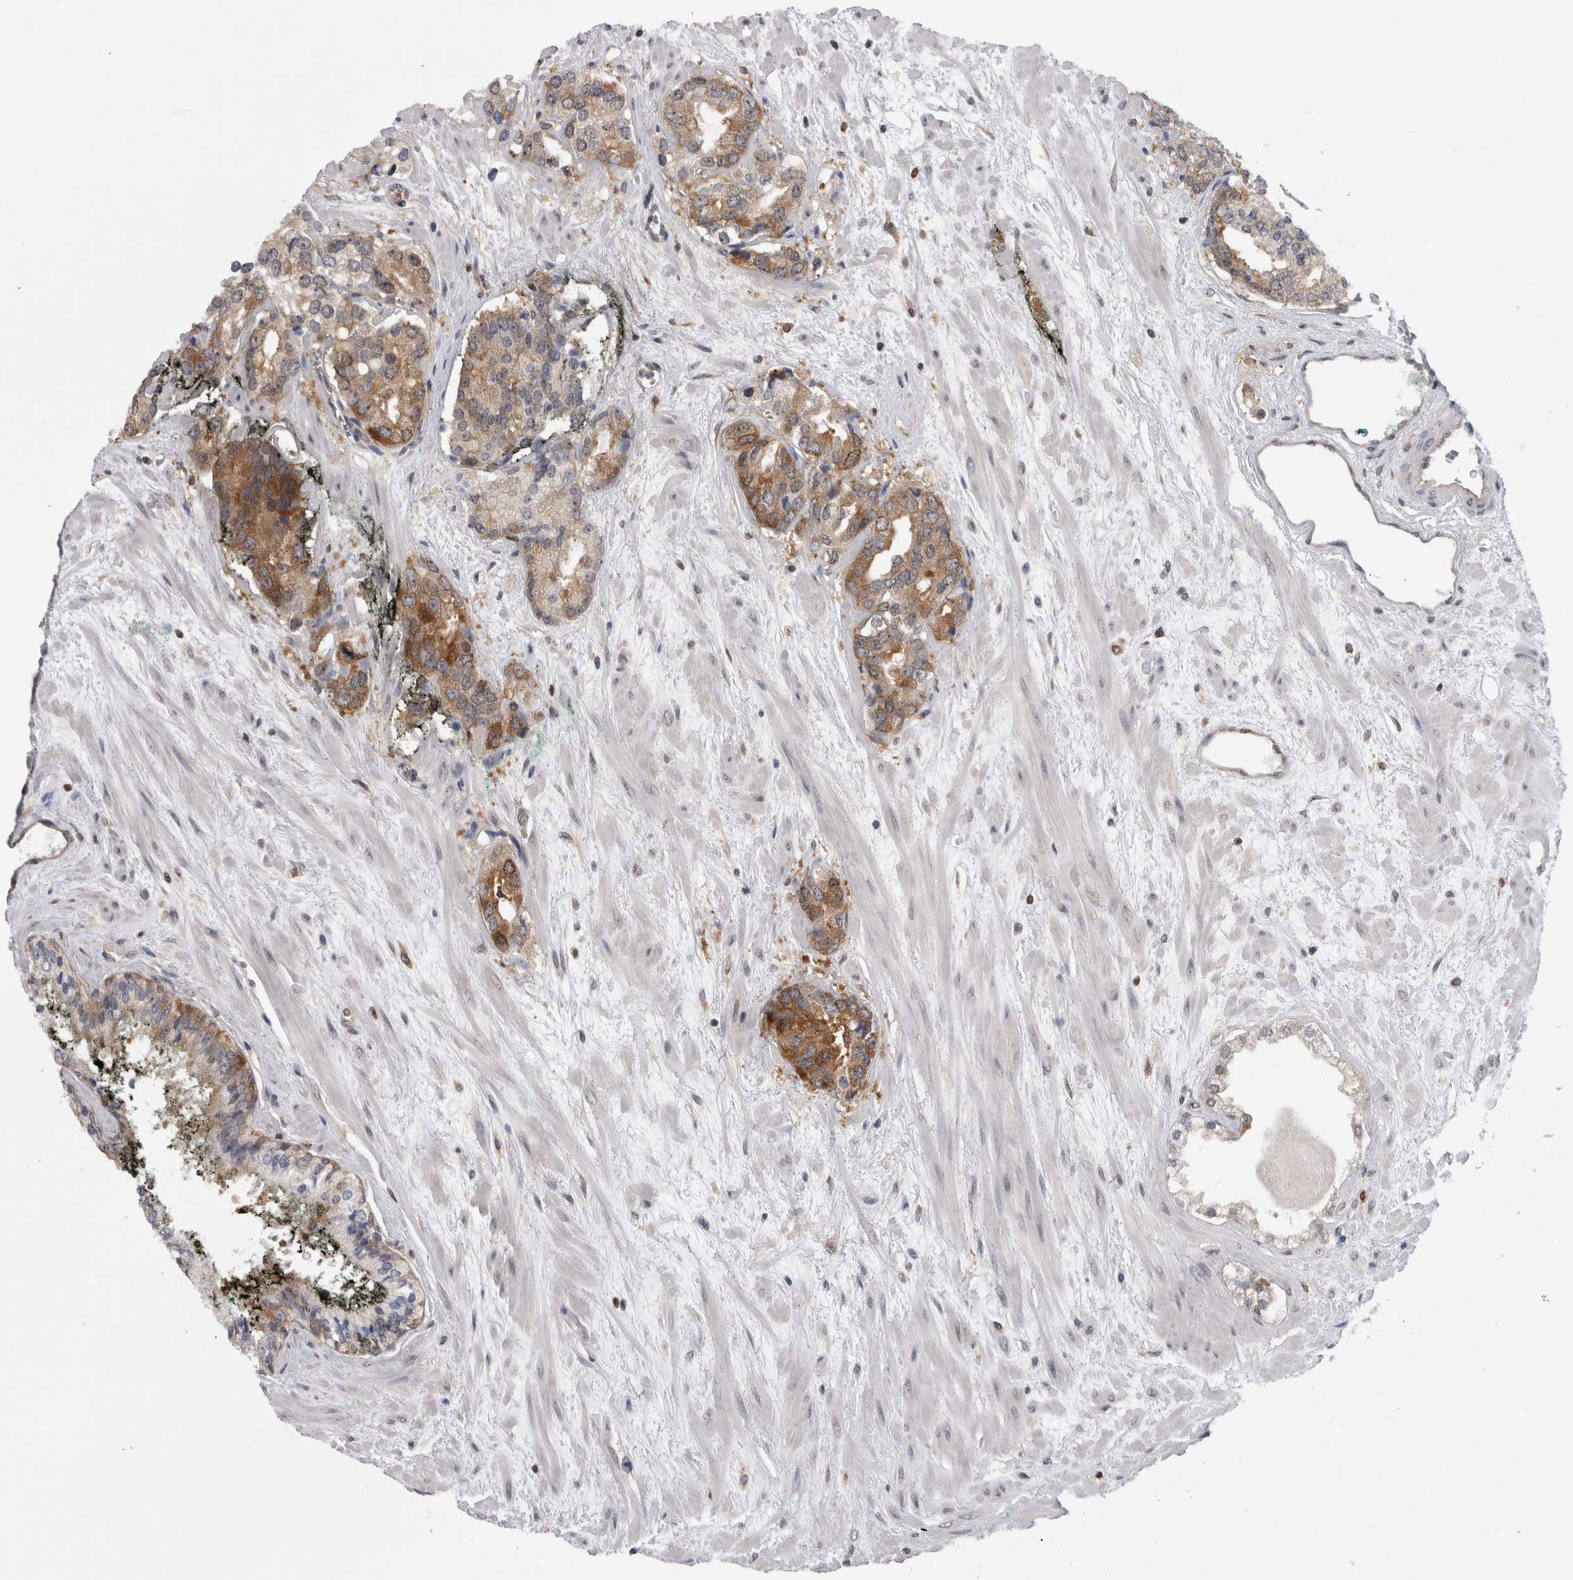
{"staining": {"intensity": "moderate", "quantity": "25%-75%", "location": "cytoplasmic/membranous"}, "tissue": "prostate cancer", "cell_type": "Tumor cells", "image_type": "cancer", "snomed": [{"axis": "morphology", "description": "Adenocarcinoma, High grade"}, {"axis": "topography", "description": "Prostate"}], "caption": "Immunohistochemical staining of human prostate adenocarcinoma (high-grade) exhibits moderate cytoplasmic/membranous protein expression in approximately 25%-75% of tumor cells.", "gene": "CACYBP", "patient": {"sex": "male", "age": 71}}